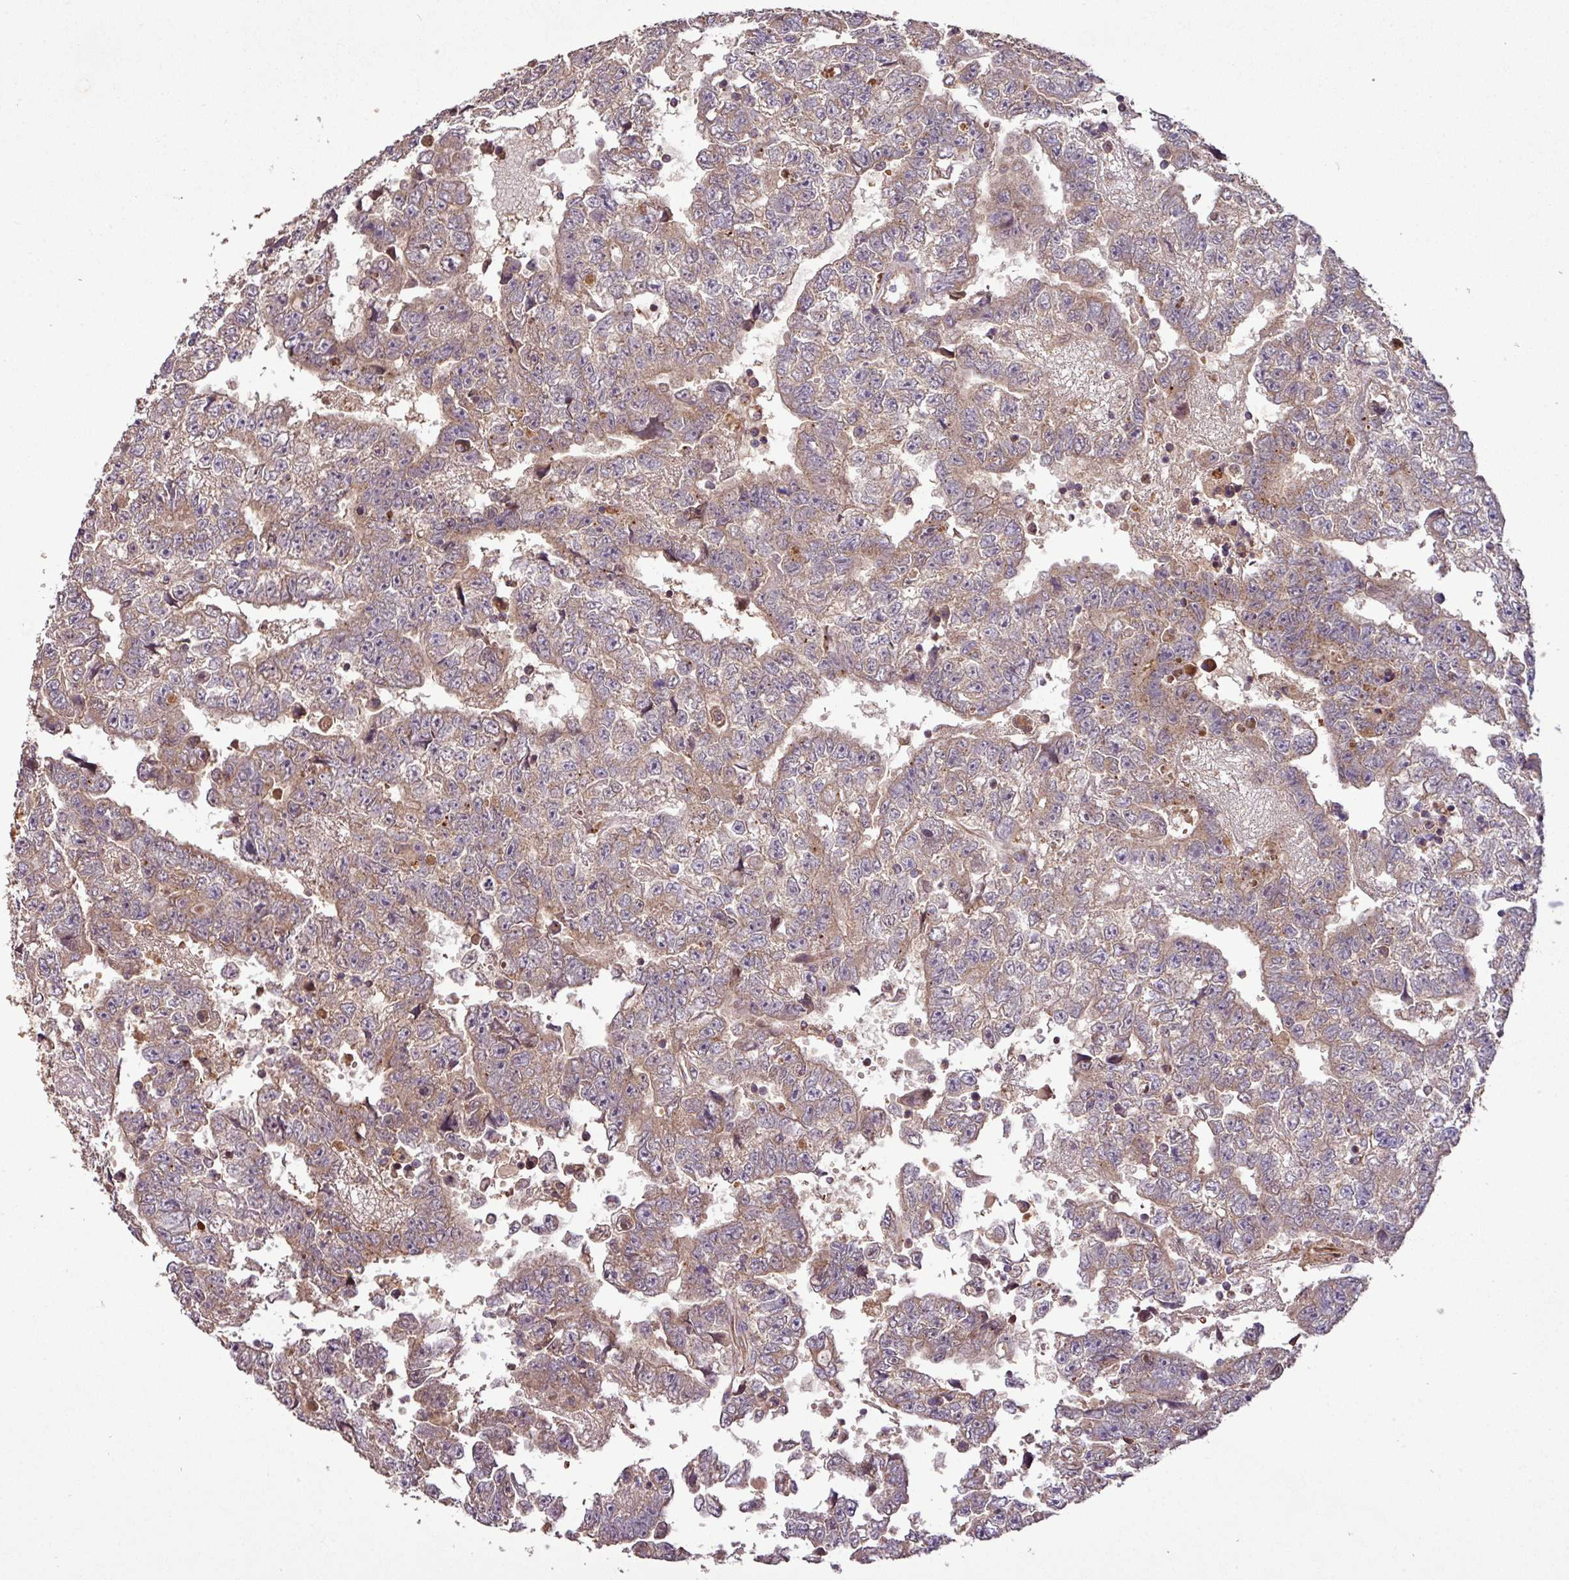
{"staining": {"intensity": "weak", "quantity": ">75%", "location": "cytoplasmic/membranous"}, "tissue": "testis cancer", "cell_type": "Tumor cells", "image_type": "cancer", "snomed": [{"axis": "morphology", "description": "Carcinoma, Embryonal, NOS"}, {"axis": "topography", "description": "Testis"}], "caption": "A brown stain shows weak cytoplasmic/membranous expression of a protein in human testis cancer tumor cells.", "gene": "YPEL3", "patient": {"sex": "male", "age": 25}}